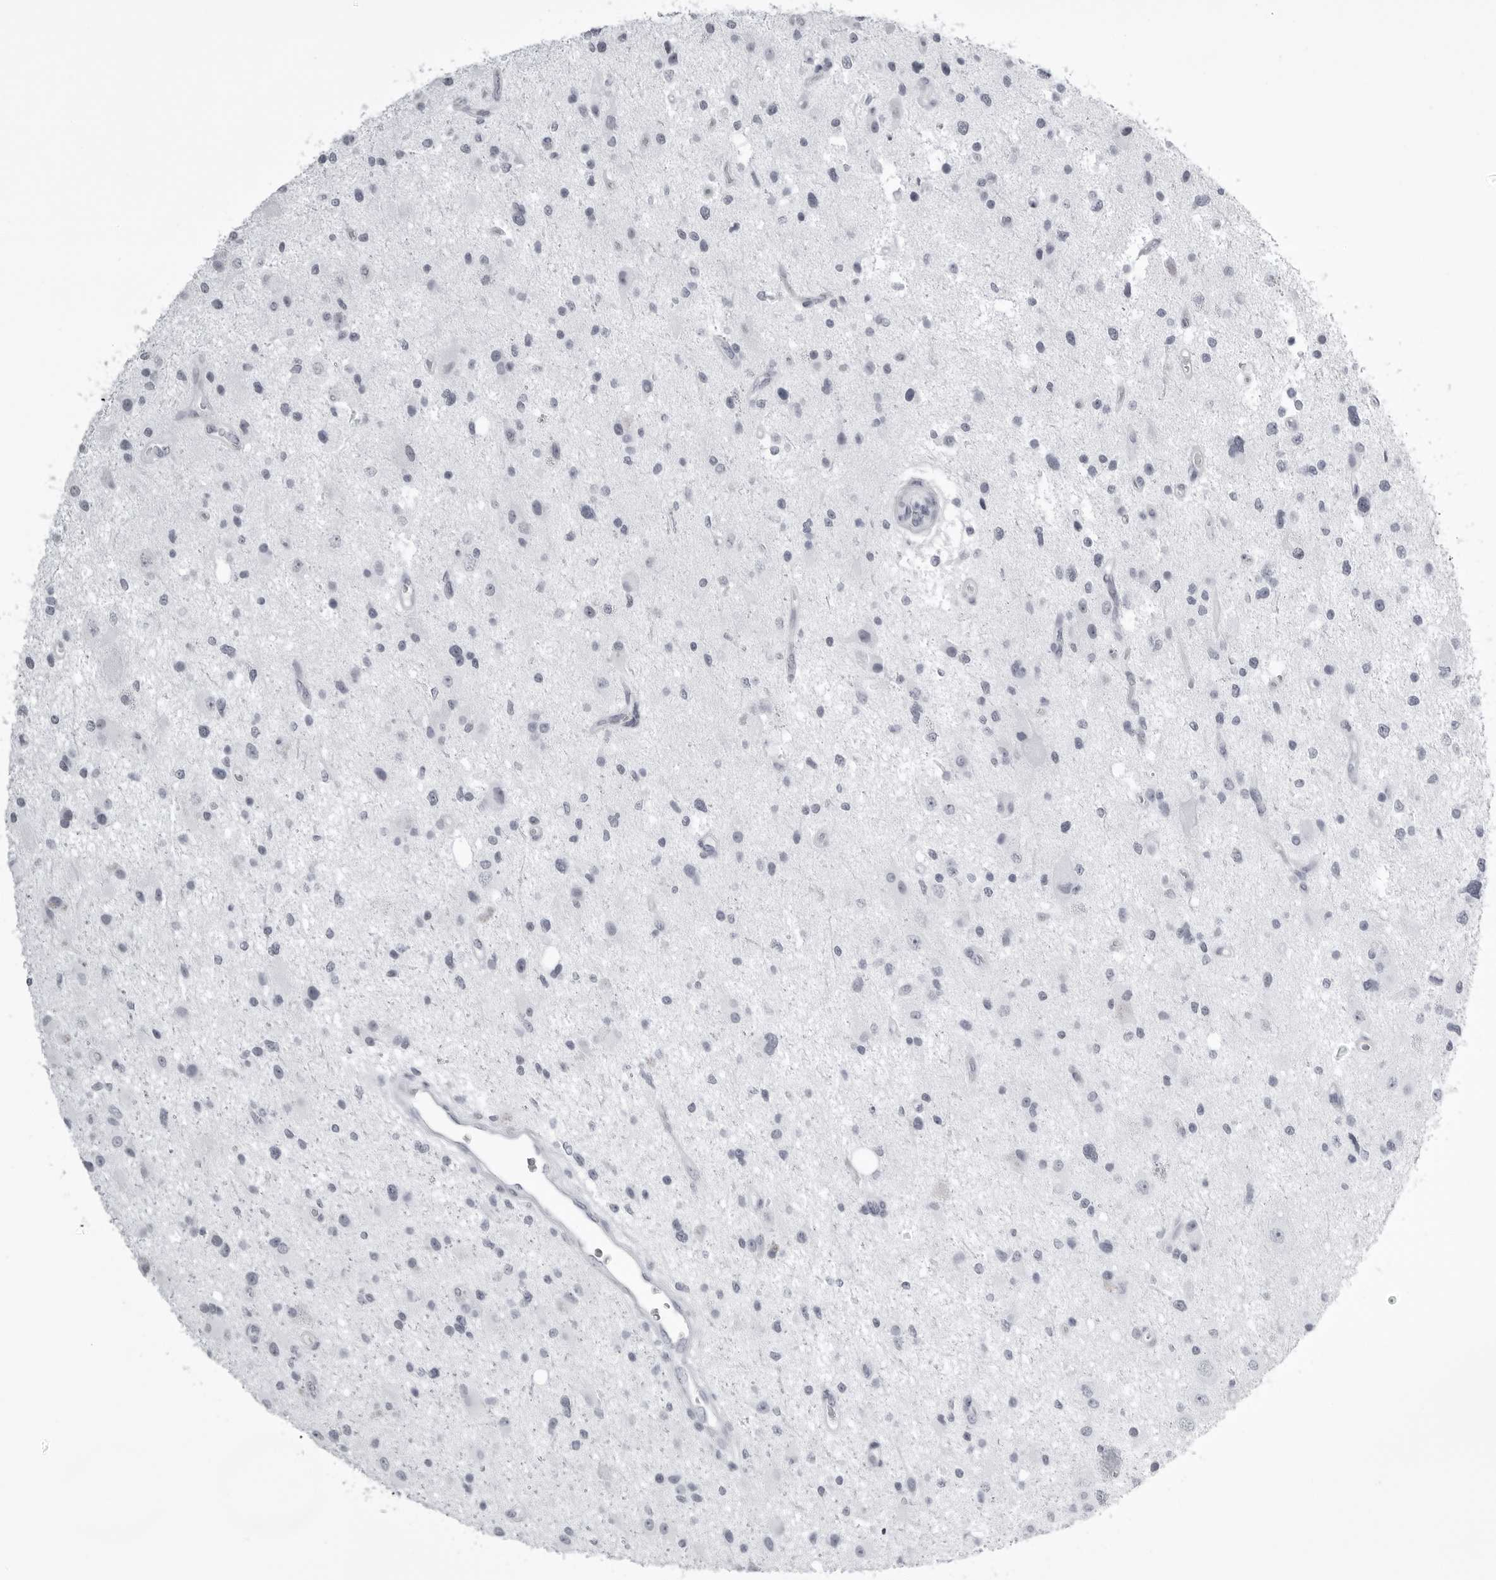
{"staining": {"intensity": "negative", "quantity": "none", "location": "none"}, "tissue": "glioma", "cell_type": "Tumor cells", "image_type": "cancer", "snomed": [{"axis": "morphology", "description": "Glioma, malignant, High grade"}, {"axis": "topography", "description": "Brain"}], "caption": "Tumor cells are negative for brown protein staining in high-grade glioma (malignant).", "gene": "UROD", "patient": {"sex": "male", "age": 33}}